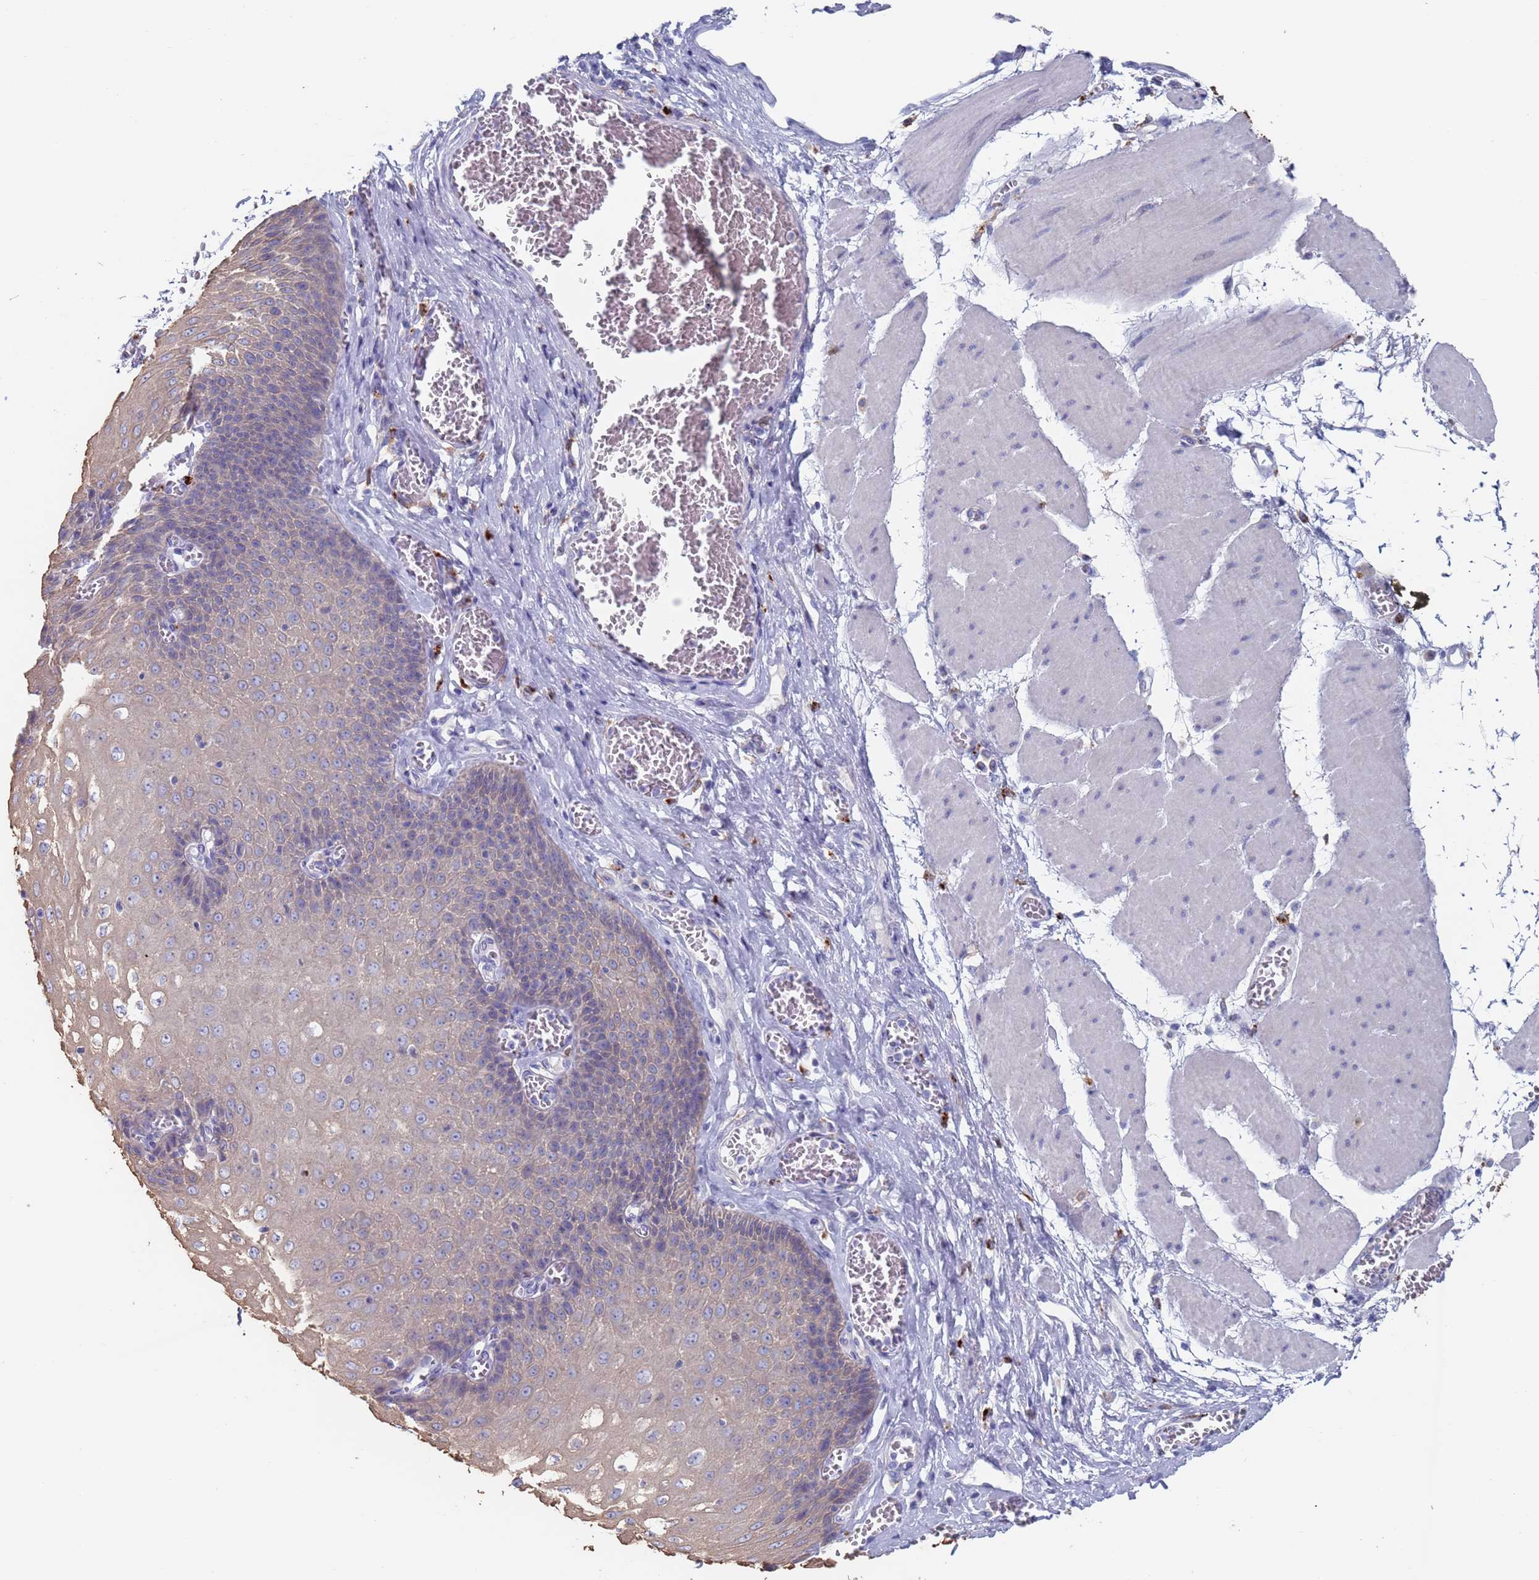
{"staining": {"intensity": "negative", "quantity": "none", "location": "none"}, "tissue": "esophagus", "cell_type": "Squamous epithelial cells", "image_type": "normal", "snomed": [{"axis": "morphology", "description": "Normal tissue, NOS"}, {"axis": "topography", "description": "Esophagus"}], "caption": "Immunohistochemistry of normal esophagus shows no staining in squamous epithelial cells. (DAB immunohistochemistry (IHC), high magnification).", "gene": "FUCA1", "patient": {"sex": "male", "age": 60}}